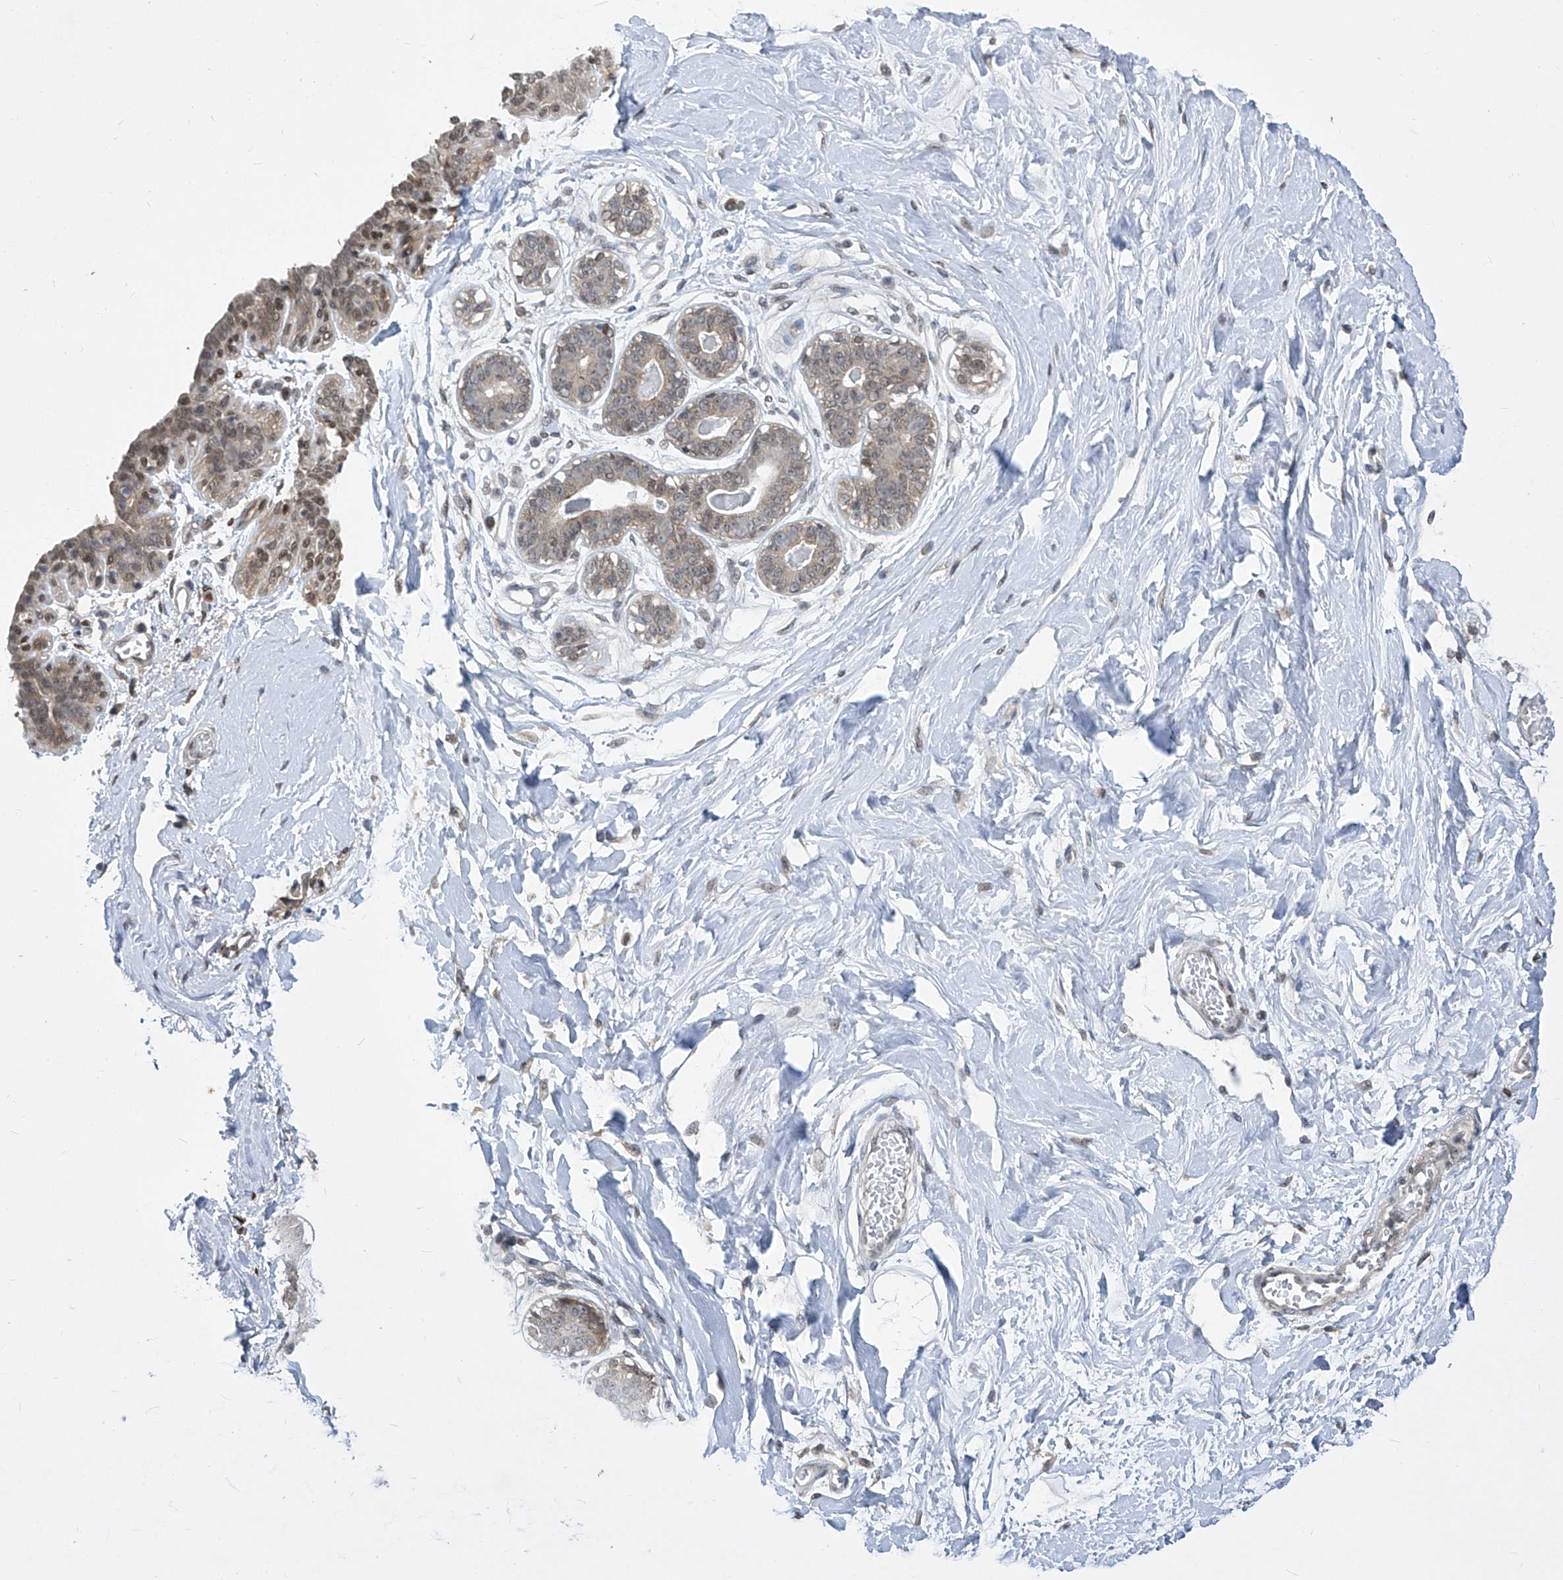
{"staining": {"intensity": "negative", "quantity": "none", "location": "none"}, "tissue": "breast", "cell_type": "Adipocytes", "image_type": "normal", "snomed": [{"axis": "morphology", "description": "Normal tissue, NOS"}, {"axis": "topography", "description": "Breast"}], "caption": "This micrograph is of benign breast stained with immunohistochemistry to label a protein in brown with the nuclei are counter-stained blue. There is no staining in adipocytes. (Stains: DAB IHC with hematoxylin counter stain, Microscopy: brightfield microscopy at high magnification).", "gene": "CETN1", "patient": {"sex": "female", "age": 45}}